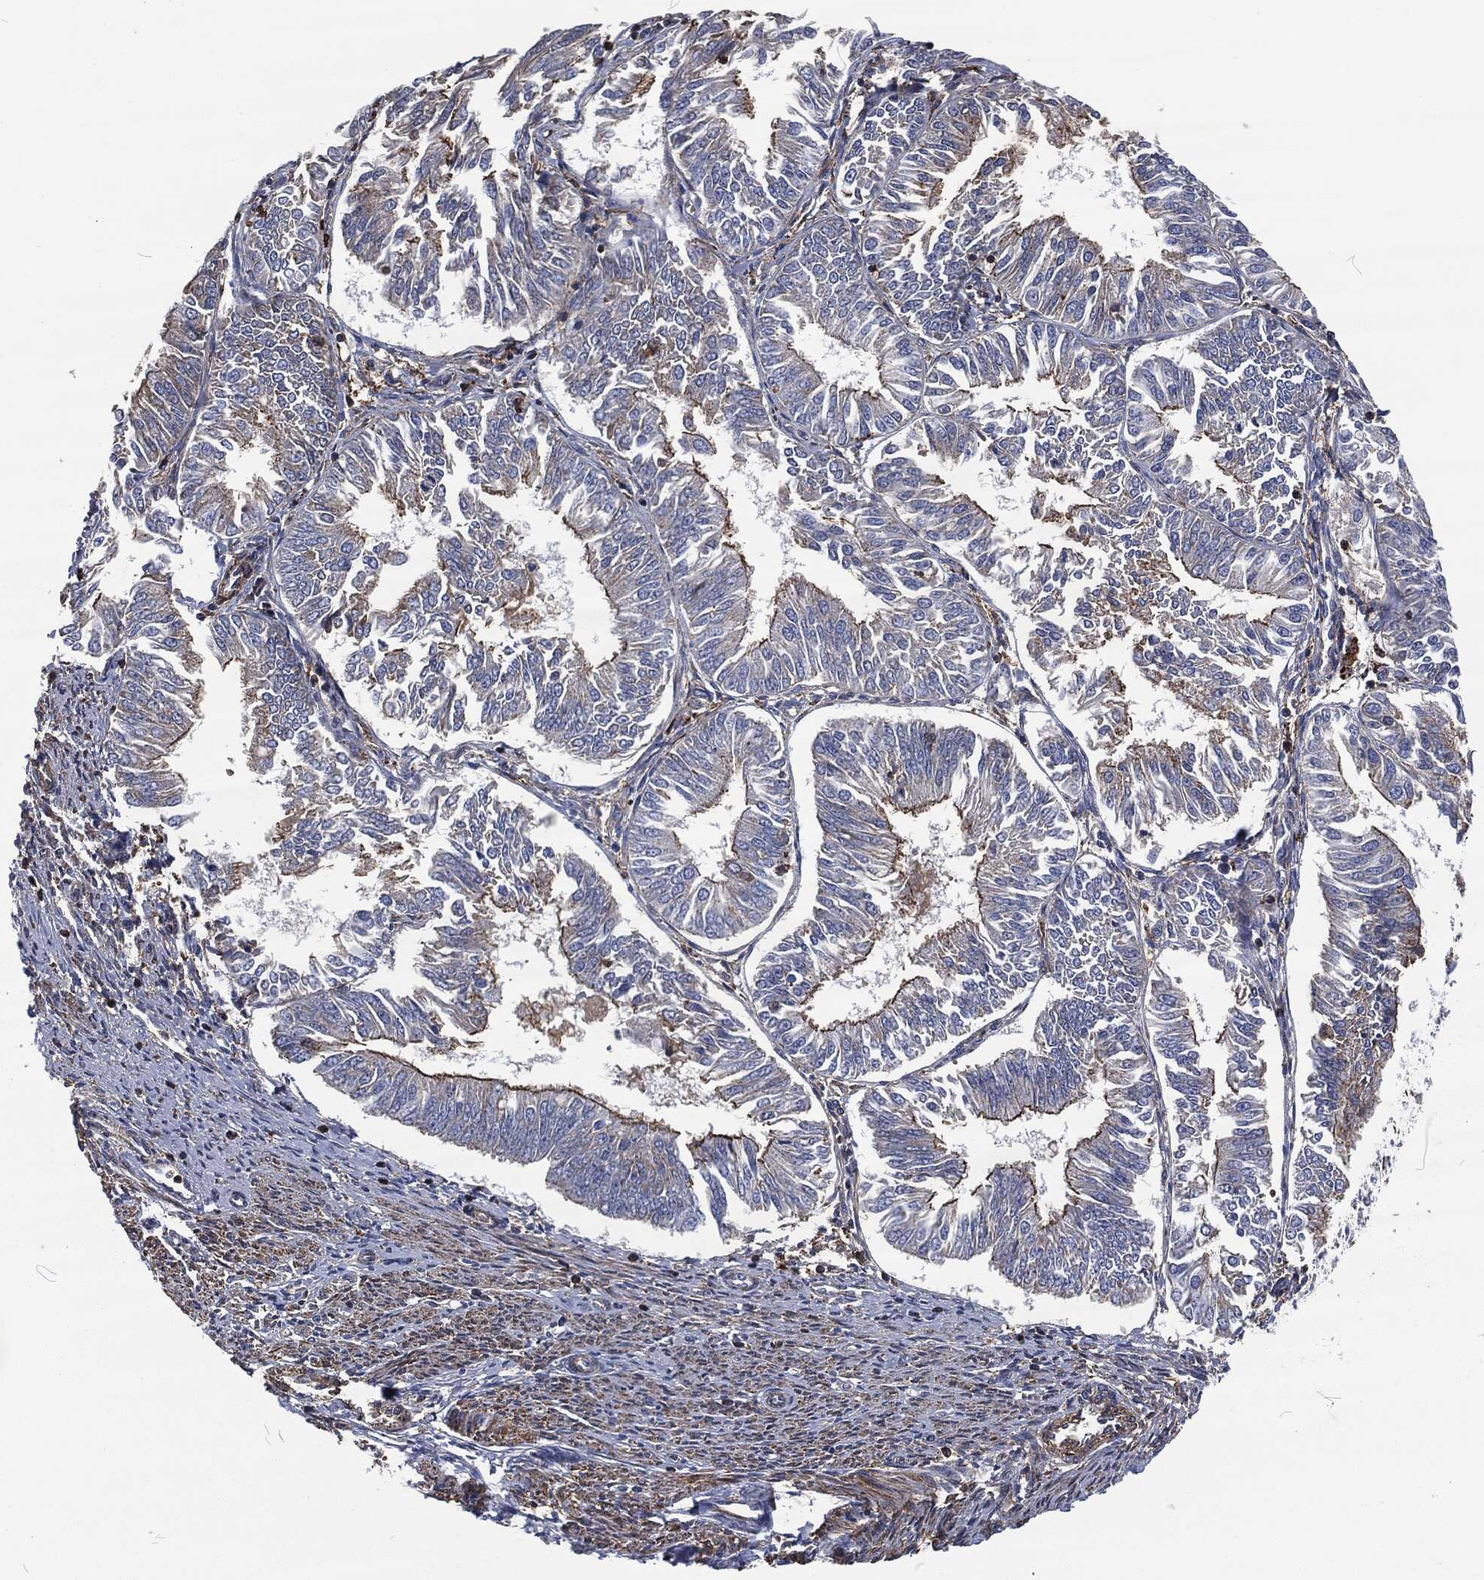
{"staining": {"intensity": "strong", "quantity": "<25%", "location": "cytoplasmic/membranous"}, "tissue": "endometrial cancer", "cell_type": "Tumor cells", "image_type": "cancer", "snomed": [{"axis": "morphology", "description": "Adenocarcinoma, NOS"}, {"axis": "topography", "description": "Endometrium"}], "caption": "A high-resolution histopathology image shows immunohistochemistry (IHC) staining of adenocarcinoma (endometrial), which displays strong cytoplasmic/membranous staining in approximately <25% of tumor cells.", "gene": "LGALS9", "patient": {"sex": "female", "age": 58}}